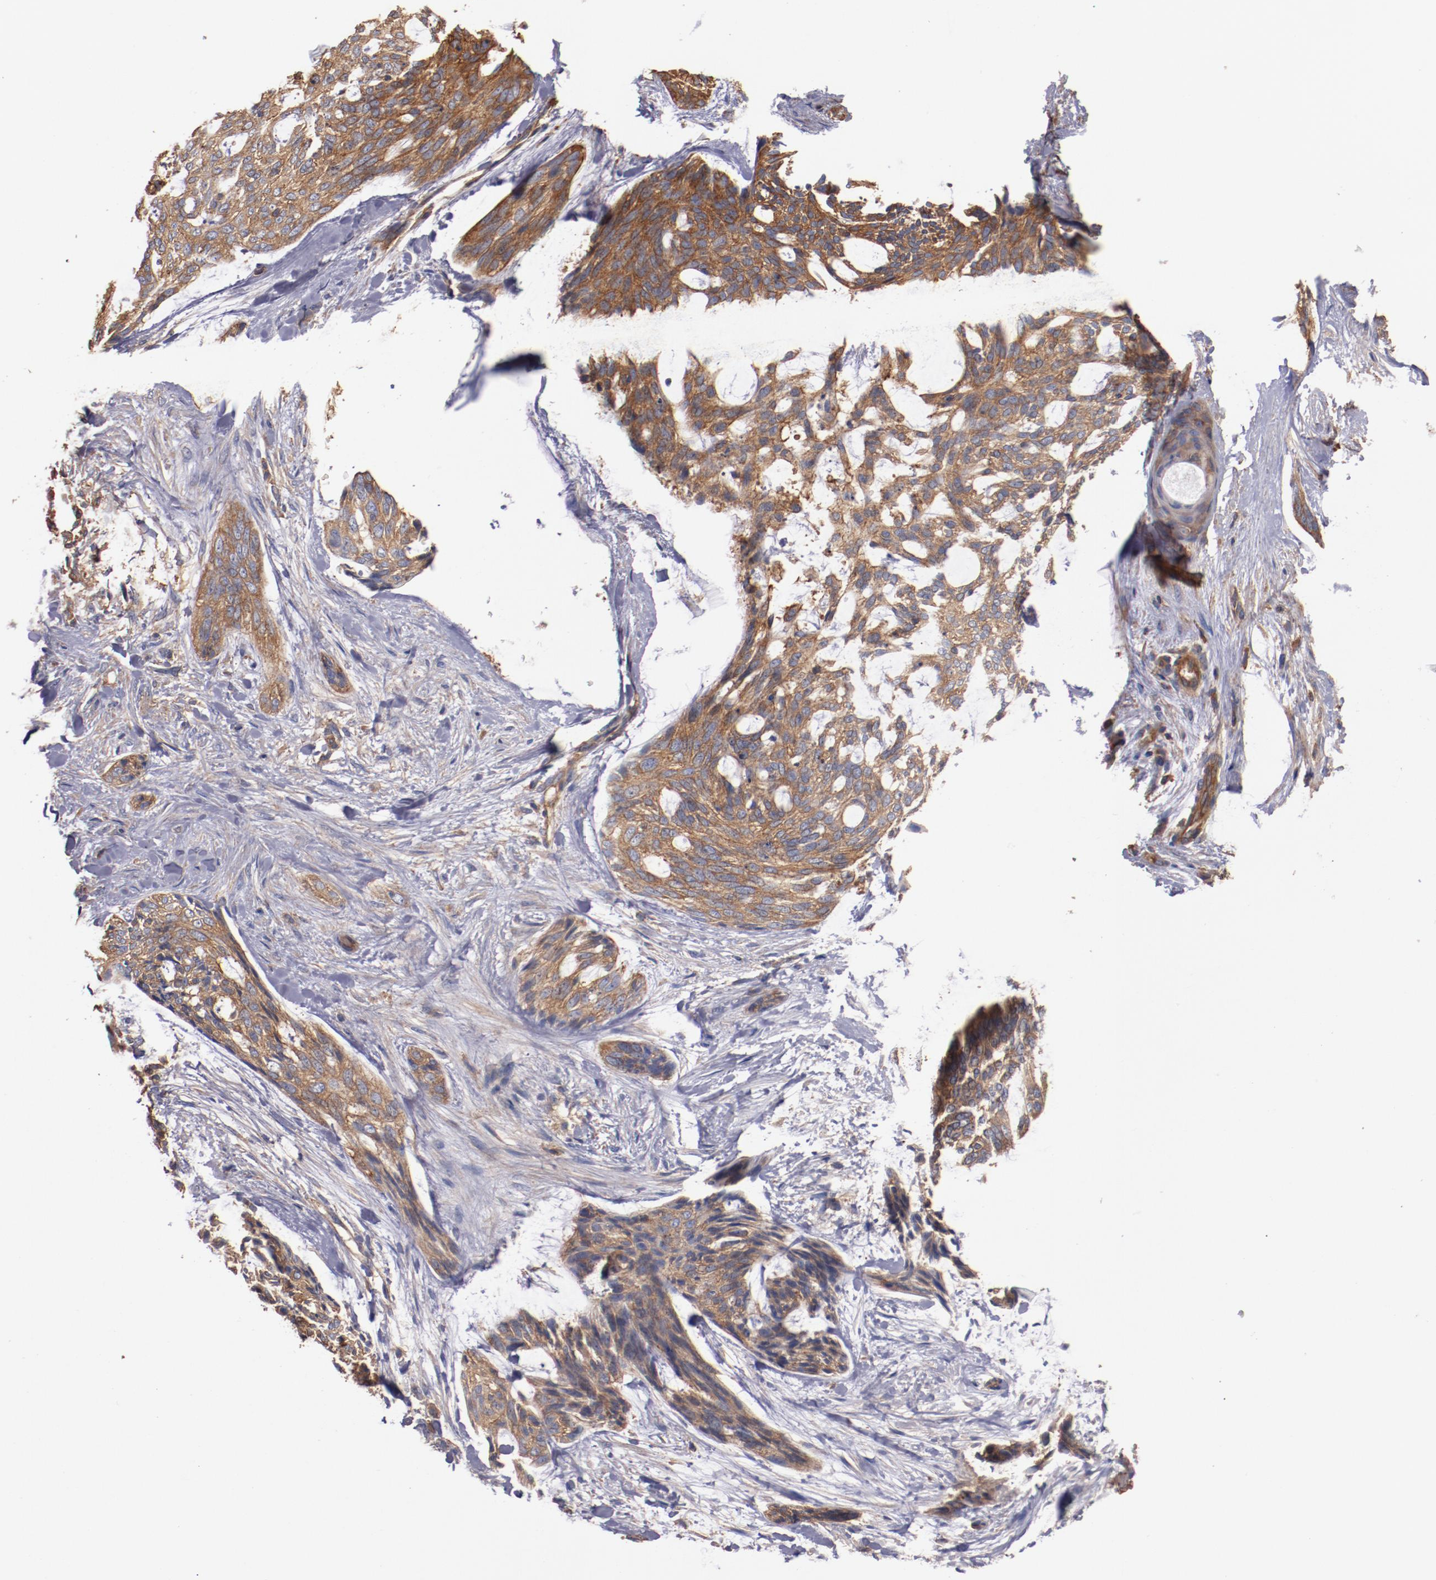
{"staining": {"intensity": "moderate", "quantity": ">75%", "location": "cytoplasmic/membranous"}, "tissue": "skin cancer", "cell_type": "Tumor cells", "image_type": "cancer", "snomed": [{"axis": "morphology", "description": "Normal tissue, NOS"}, {"axis": "morphology", "description": "Basal cell carcinoma"}, {"axis": "topography", "description": "Skin"}], "caption": "Skin basal cell carcinoma stained with DAB IHC displays medium levels of moderate cytoplasmic/membranous staining in about >75% of tumor cells.", "gene": "TMOD3", "patient": {"sex": "female", "age": 71}}